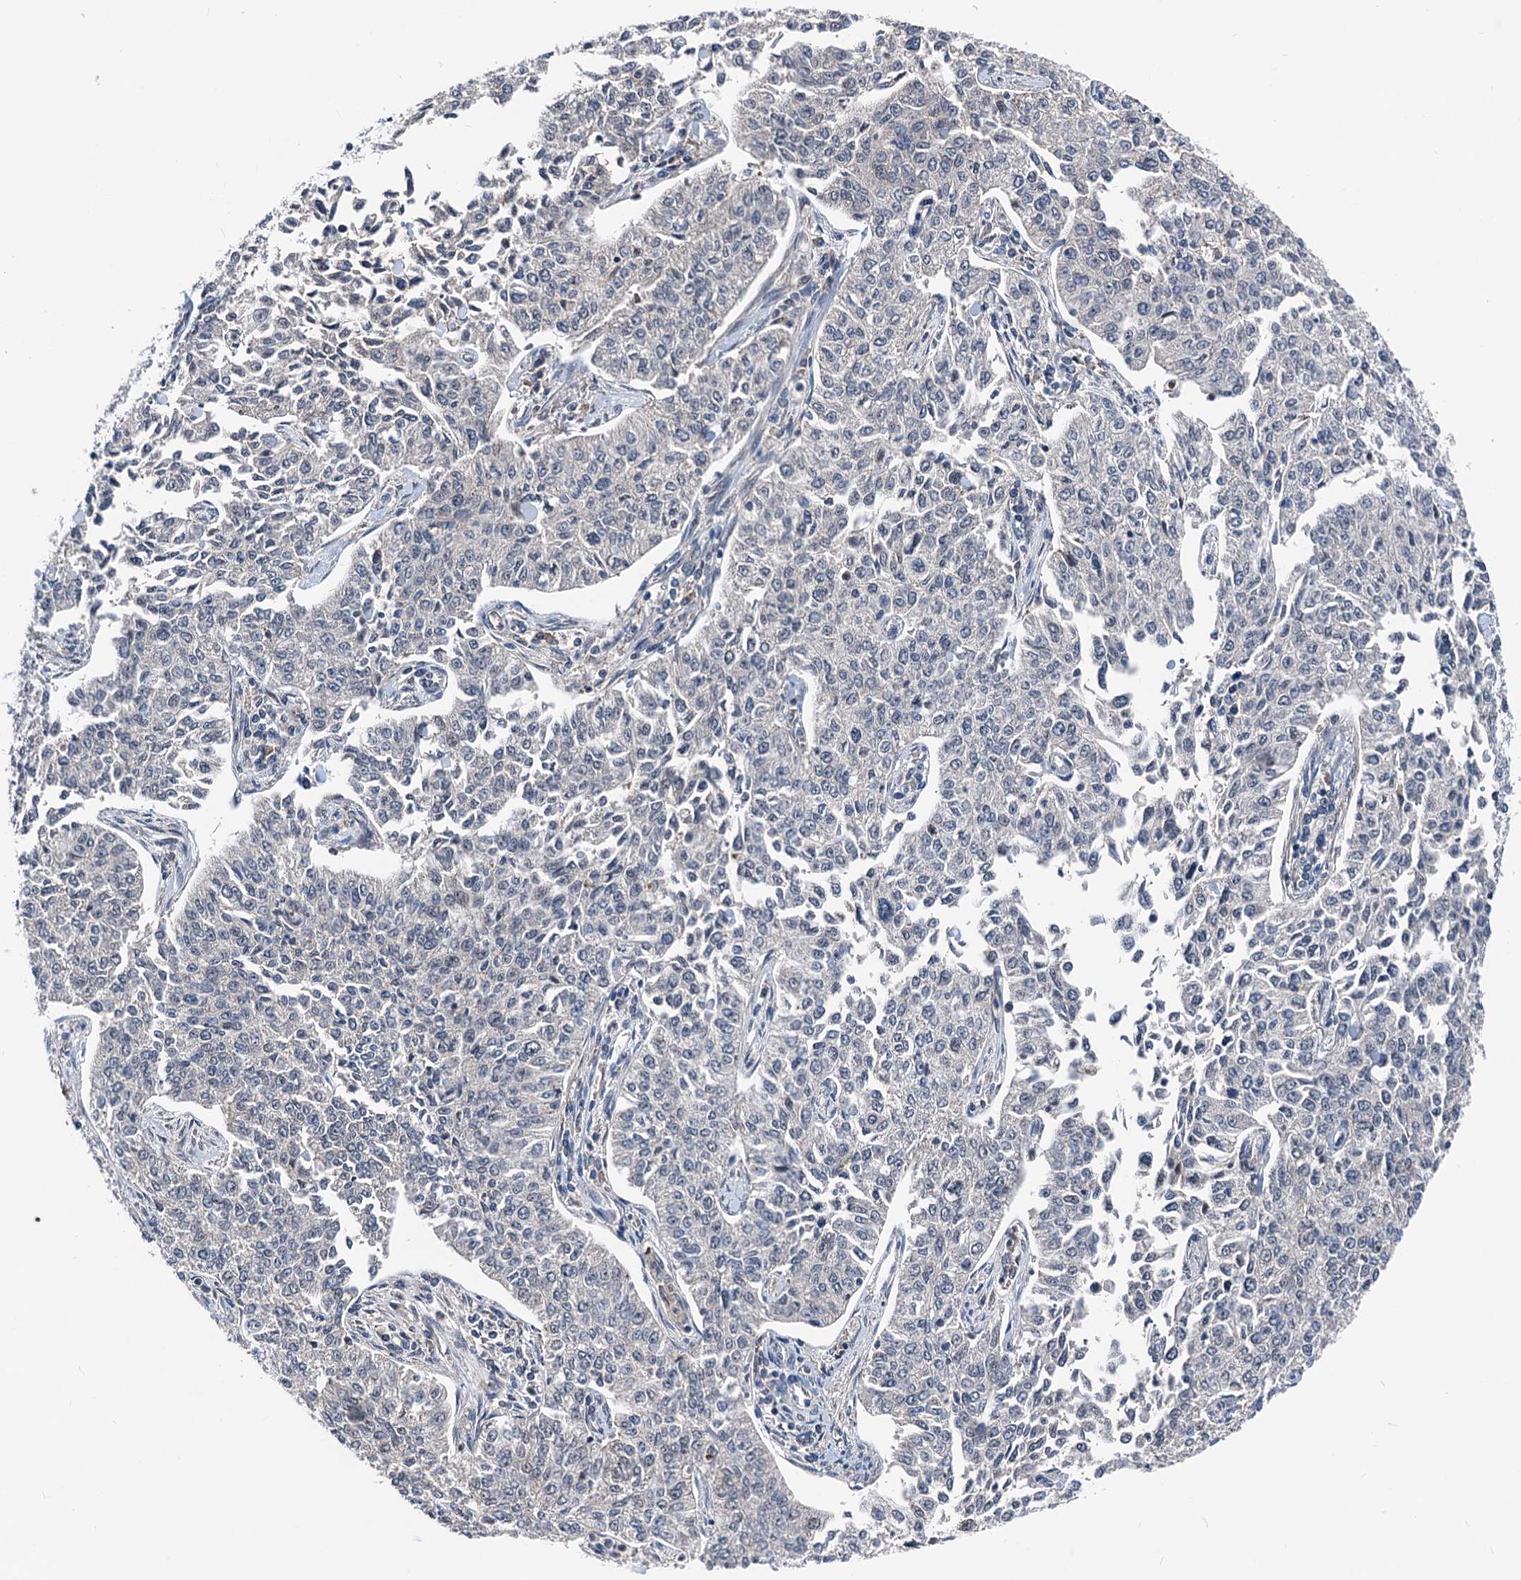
{"staining": {"intensity": "negative", "quantity": "none", "location": "none"}, "tissue": "cervical cancer", "cell_type": "Tumor cells", "image_type": "cancer", "snomed": [{"axis": "morphology", "description": "Squamous cell carcinoma, NOS"}, {"axis": "topography", "description": "Cervix"}], "caption": "A high-resolution micrograph shows immunohistochemistry staining of cervical cancer (squamous cell carcinoma), which displays no significant positivity in tumor cells.", "gene": "GLO1", "patient": {"sex": "female", "age": 35}}